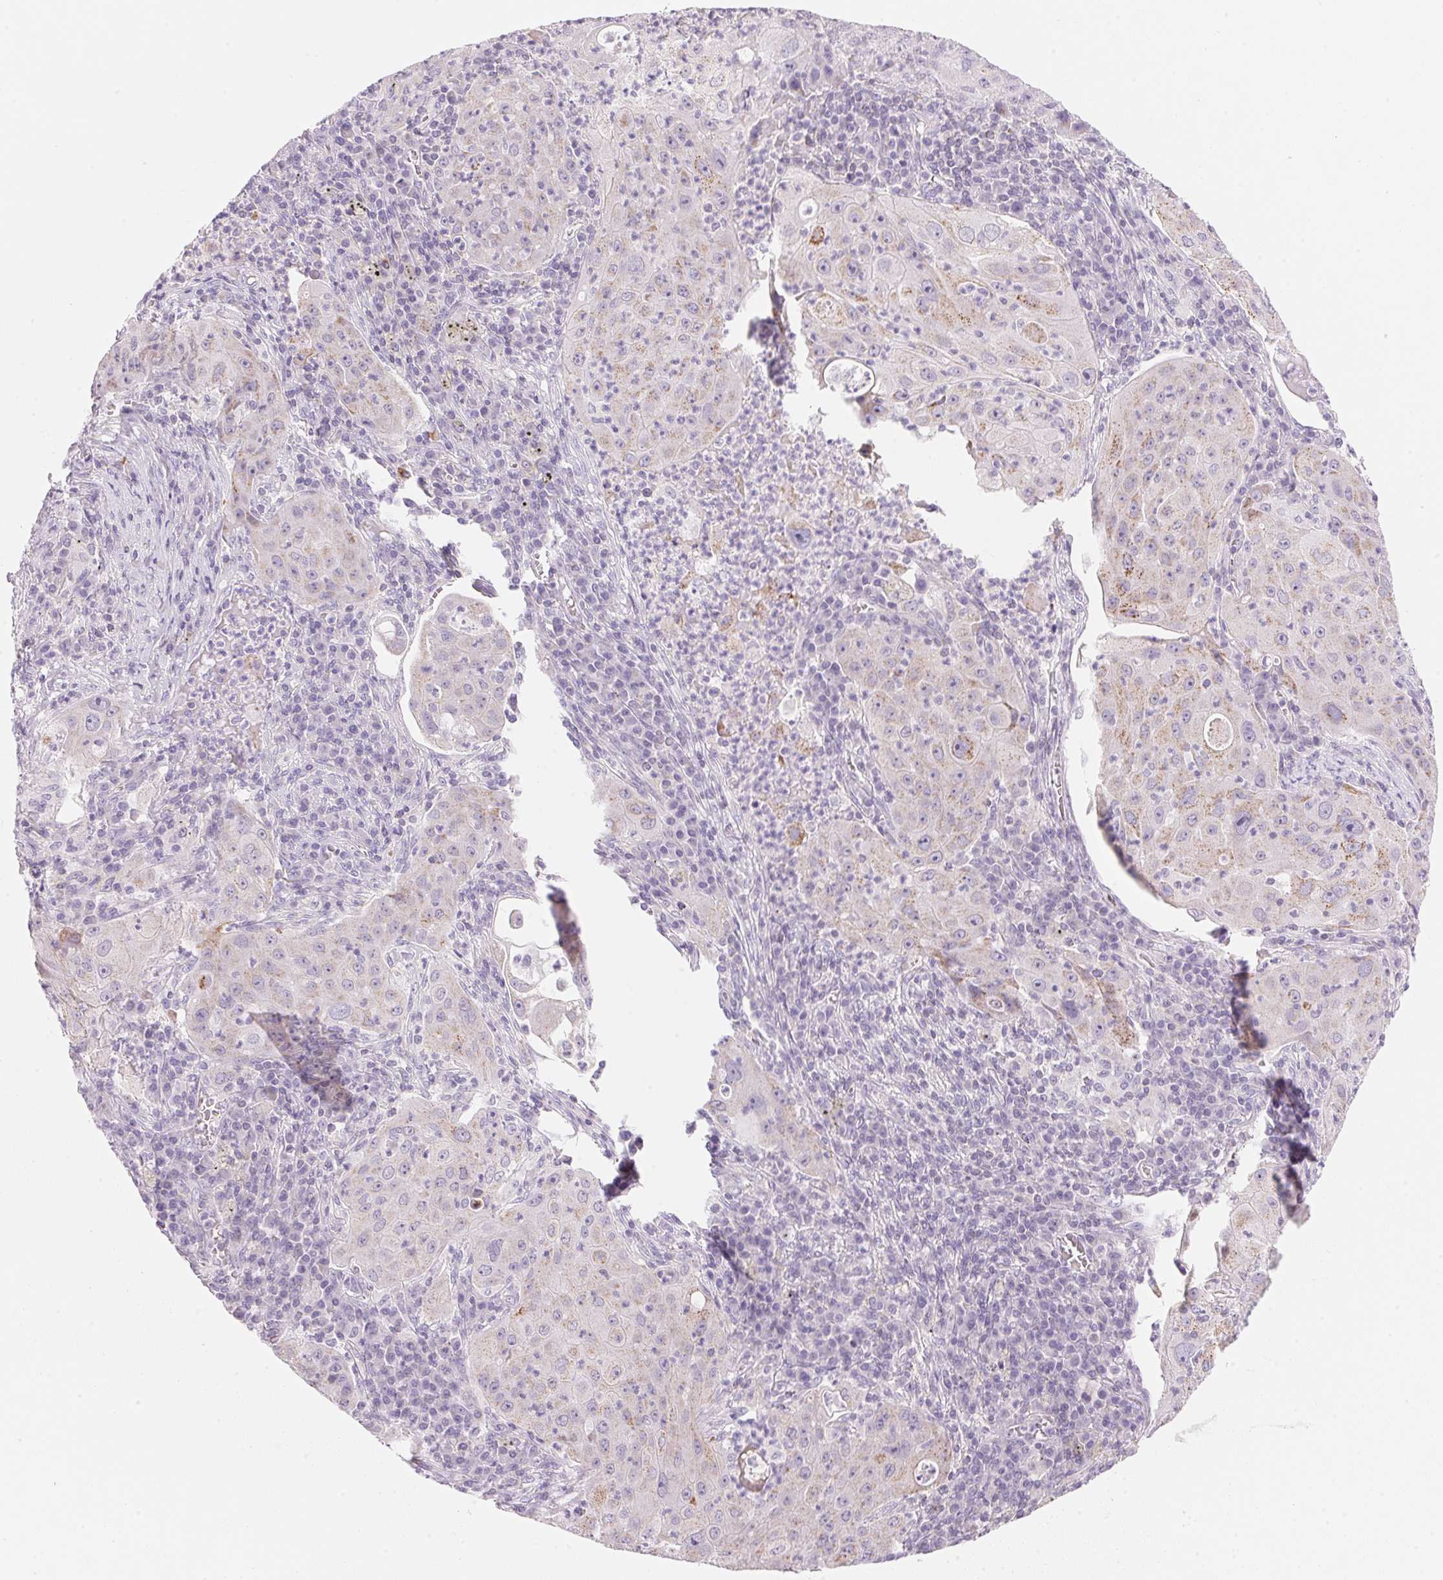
{"staining": {"intensity": "moderate", "quantity": "<25%", "location": "cytoplasmic/membranous"}, "tissue": "lung cancer", "cell_type": "Tumor cells", "image_type": "cancer", "snomed": [{"axis": "morphology", "description": "Squamous cell carcinoma, NOS"}, {"axis": "topography", "description": "Lung"}], "caption": "Tumor cells reveal low levels of moderate cytoplasmic/membranous expression in approximately <25% of cells in lung squamous cell carcinoma.", "gene": "CYP11B1", "patient": {"sex": "female", "age": 59}}